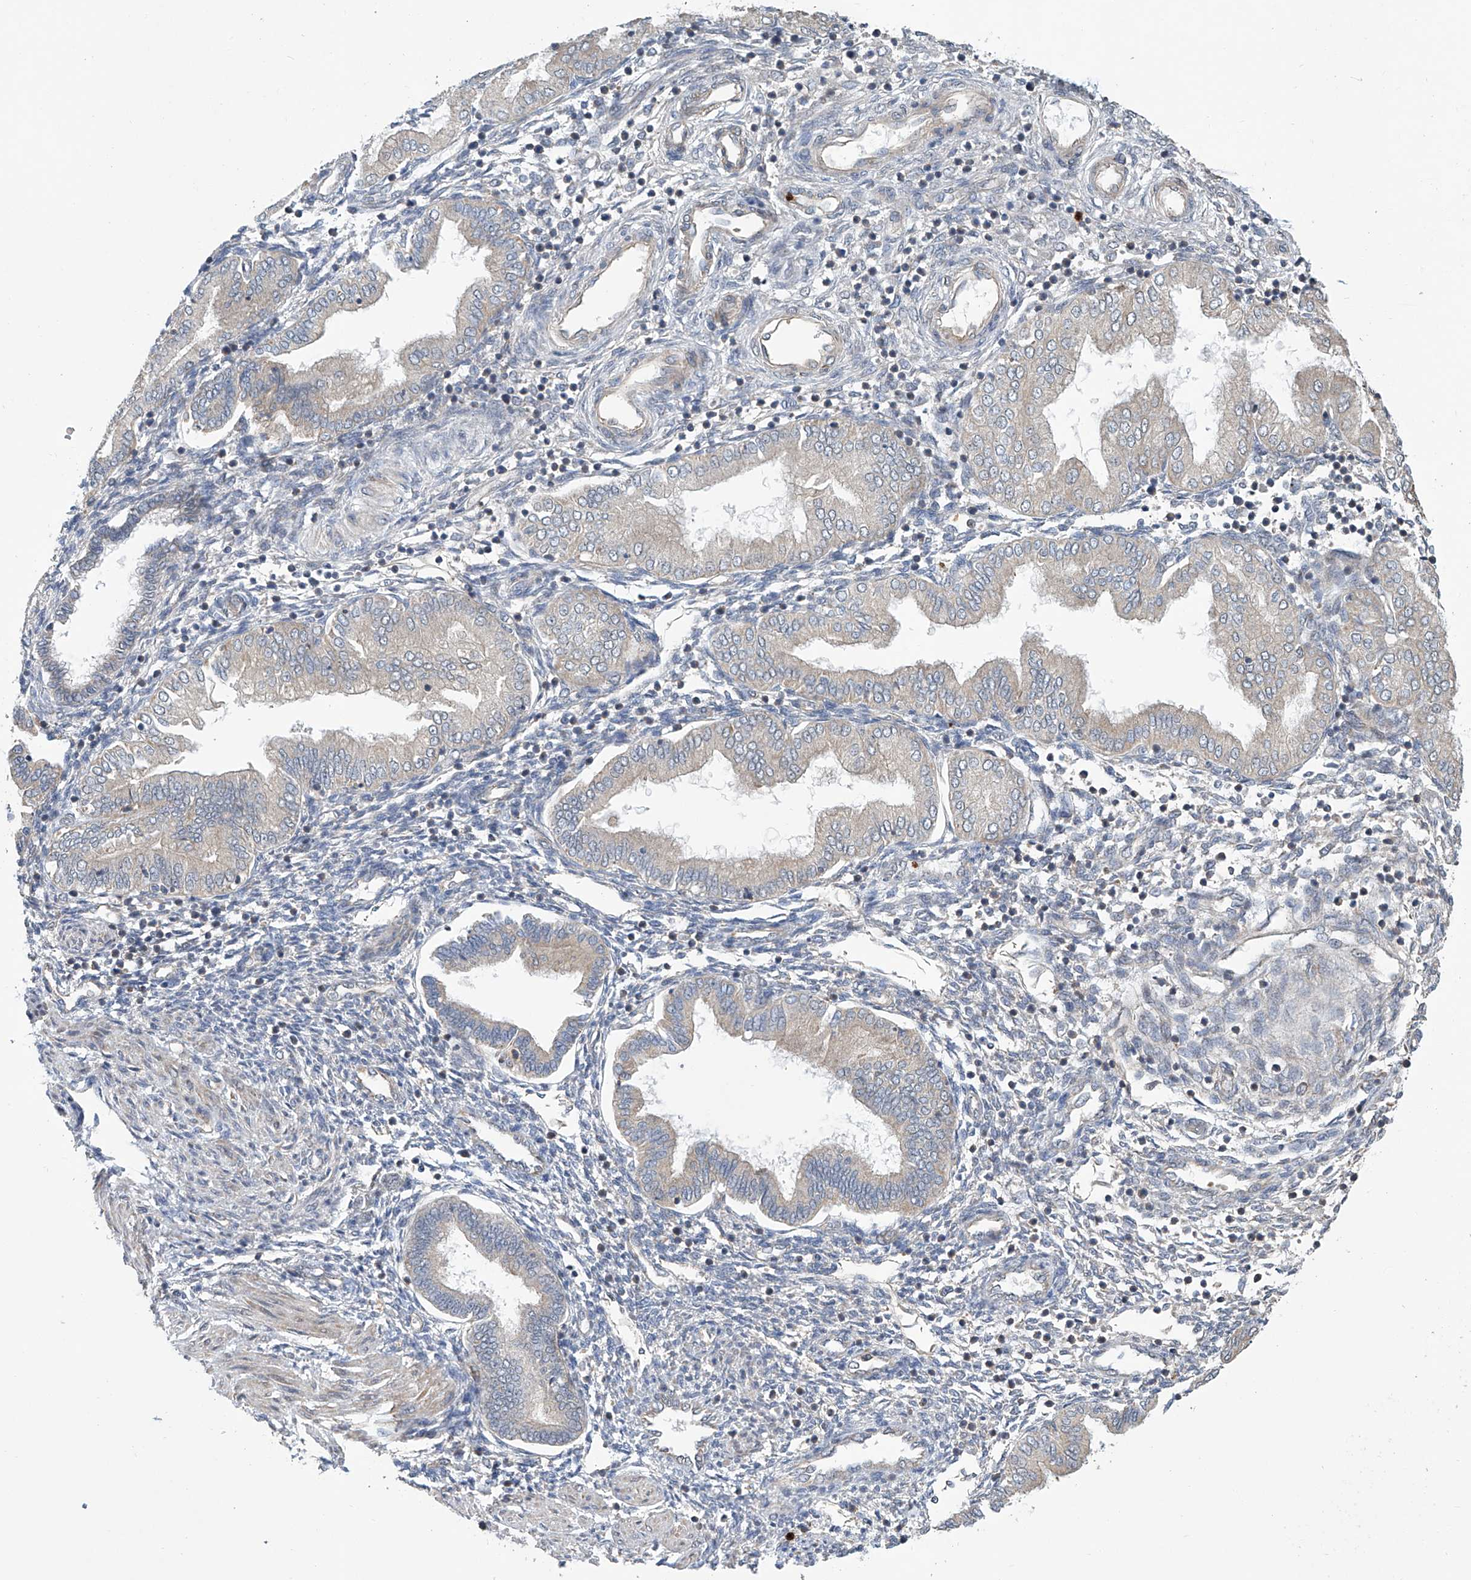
{"staining": {"intensity": "negative", "quantity": "none", "location": "none"}, "tissue": "endometrium", "cell_type": "Cells in endometrial stroma", "image_type": "normal", "snomed": [{"axis": "morphology", "description": "Normal tissue, NOS"}, {"axis": "topography", "description": "Endometrium"}], "caption": "Cells in endometrial stroma are negative for brown protein staining in benign endometrium. The staining was performed using DAB (3,3'-diaminobenzidine) to visualize the protein expression in brown, while the nuclei were stained in blue with hematoxylin (Magnification: 20x).", "gene": "EIF2D", "patient": {"sex": "female", "age": 53}}